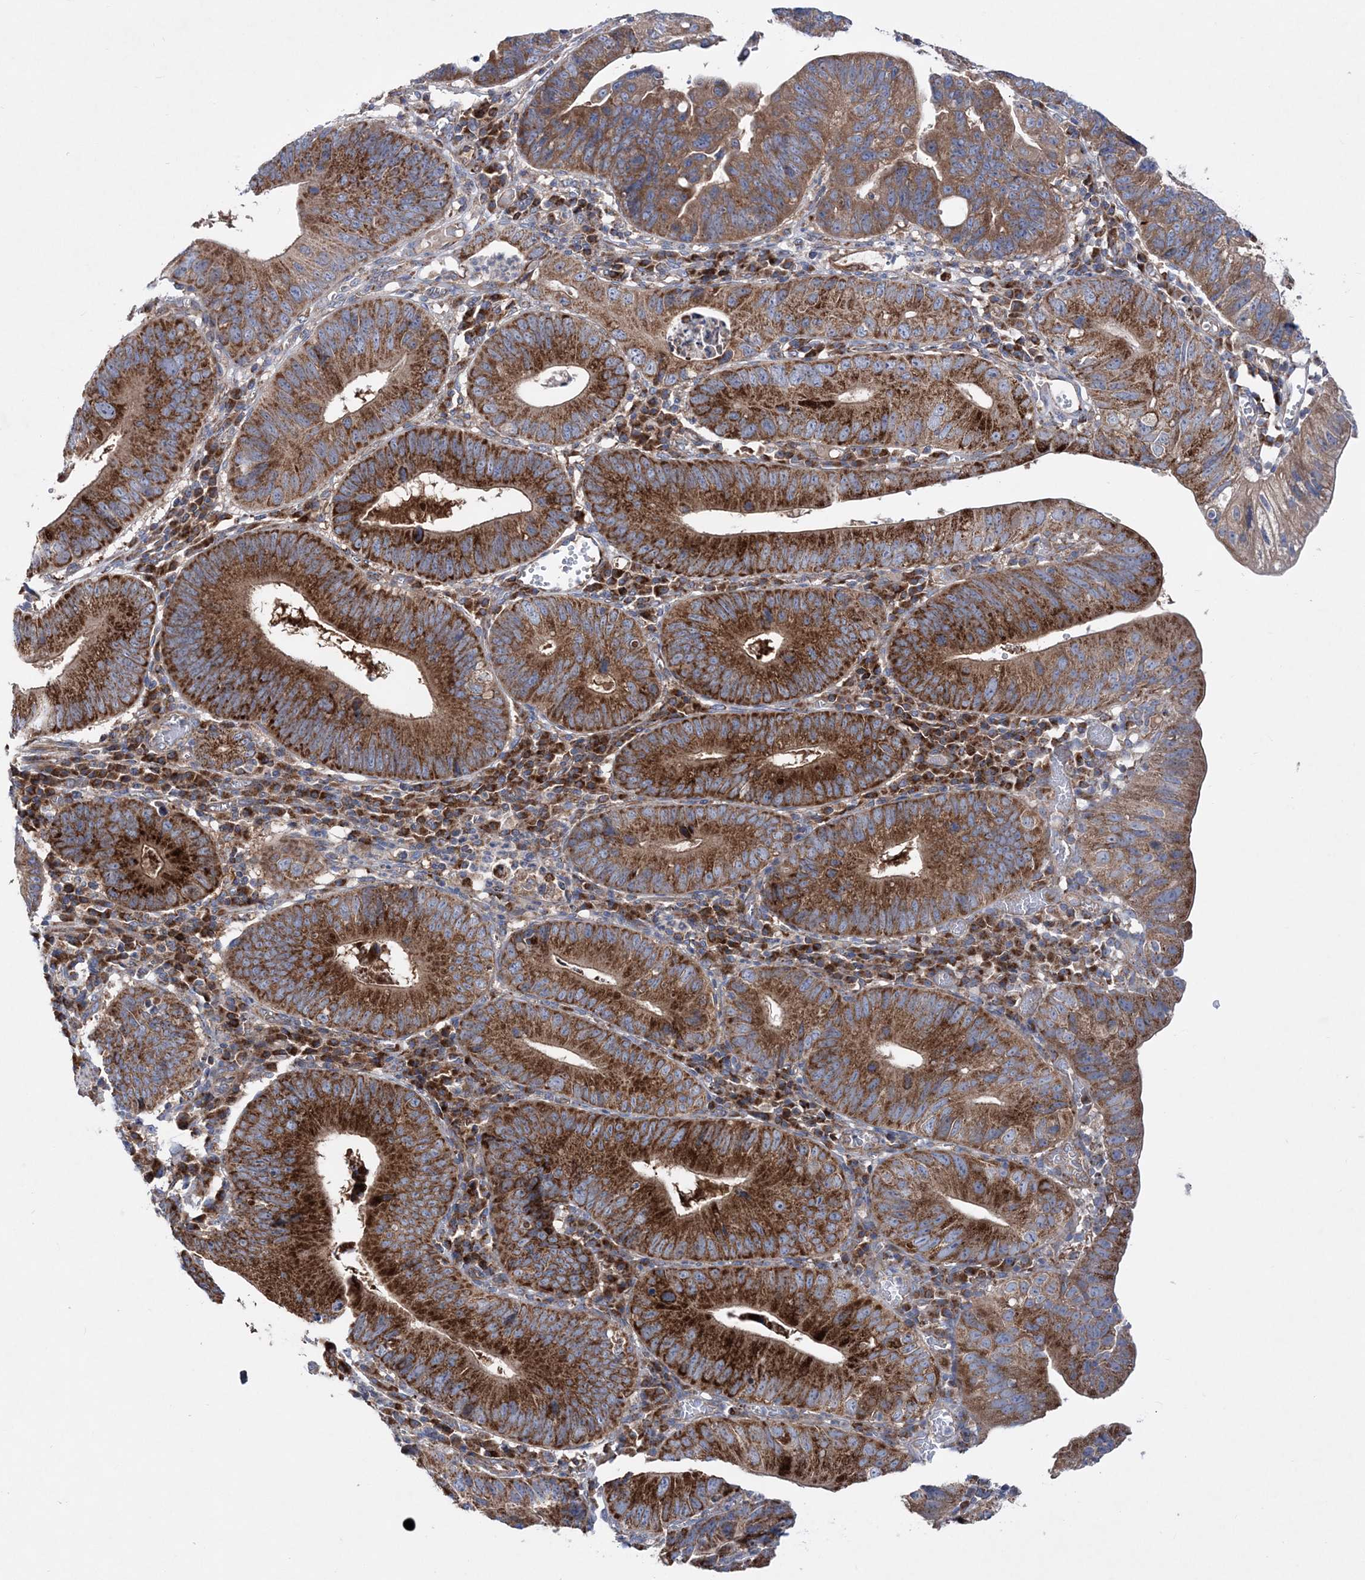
{"staining": {"intensity": "strong", "quantity": ">75%", "location": "cytoplasmic/membranous"}, "tissue": "stomach cancer", "cell_type": "Tumor cells", "image_type": "cancer", "snomed": [{"axis": "morphology", "description": "Adenocarcinoma, NOS"}, {"axis": "topography", "description": "Stomach"}], "caption": "Strong cytoplasmic/membranous positivity for a protein is present in about >75% of tumor cells of adenocarcinoma (stomach) using immunohistochemistry.", "gene": "NGLY1", "patient": {"sex": "male", "age": 59}}